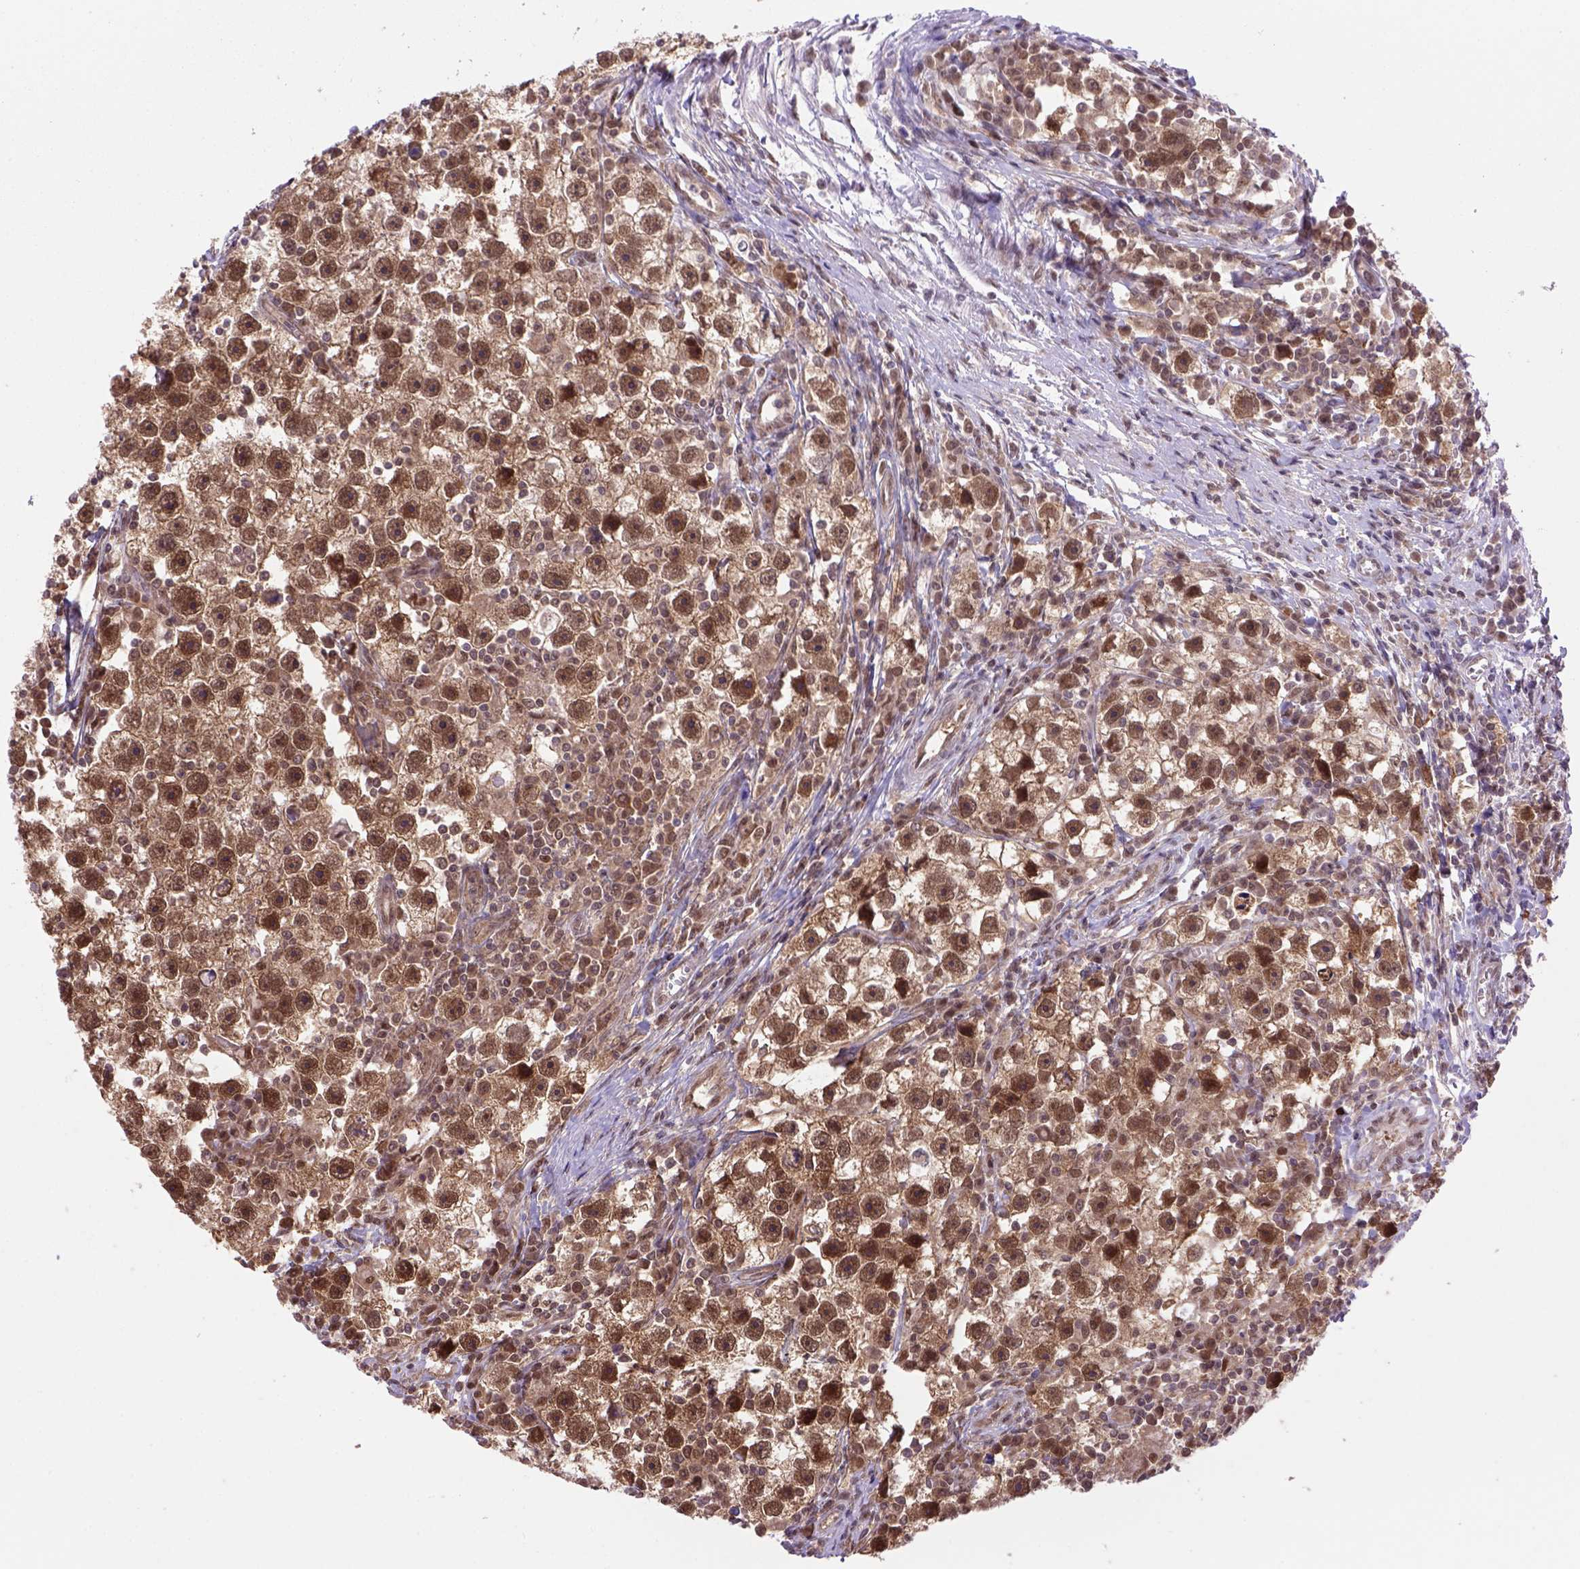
{"staining": {"intensity": "strong", "quantity": ">75%", "location": "cytoplasmic/membranous,nuclear"}, "tissue": "testis cancer", "cell_type": "Tumor cells", "image_type": "cancer", "snomed": [{"axis": "morphology", "description": "Seminoma, NOS"}, {"axis": "topography", "description": "Testis"}], "caption": "This is a micrograph of immunohistochemistry (IHC) staining of testis cancer, which shows strong staining in the cytoplasmic/membranous and nuclear of tumor cells.", "gene": "PSMC2", "patient": {"sex": "male", "age": 30}}